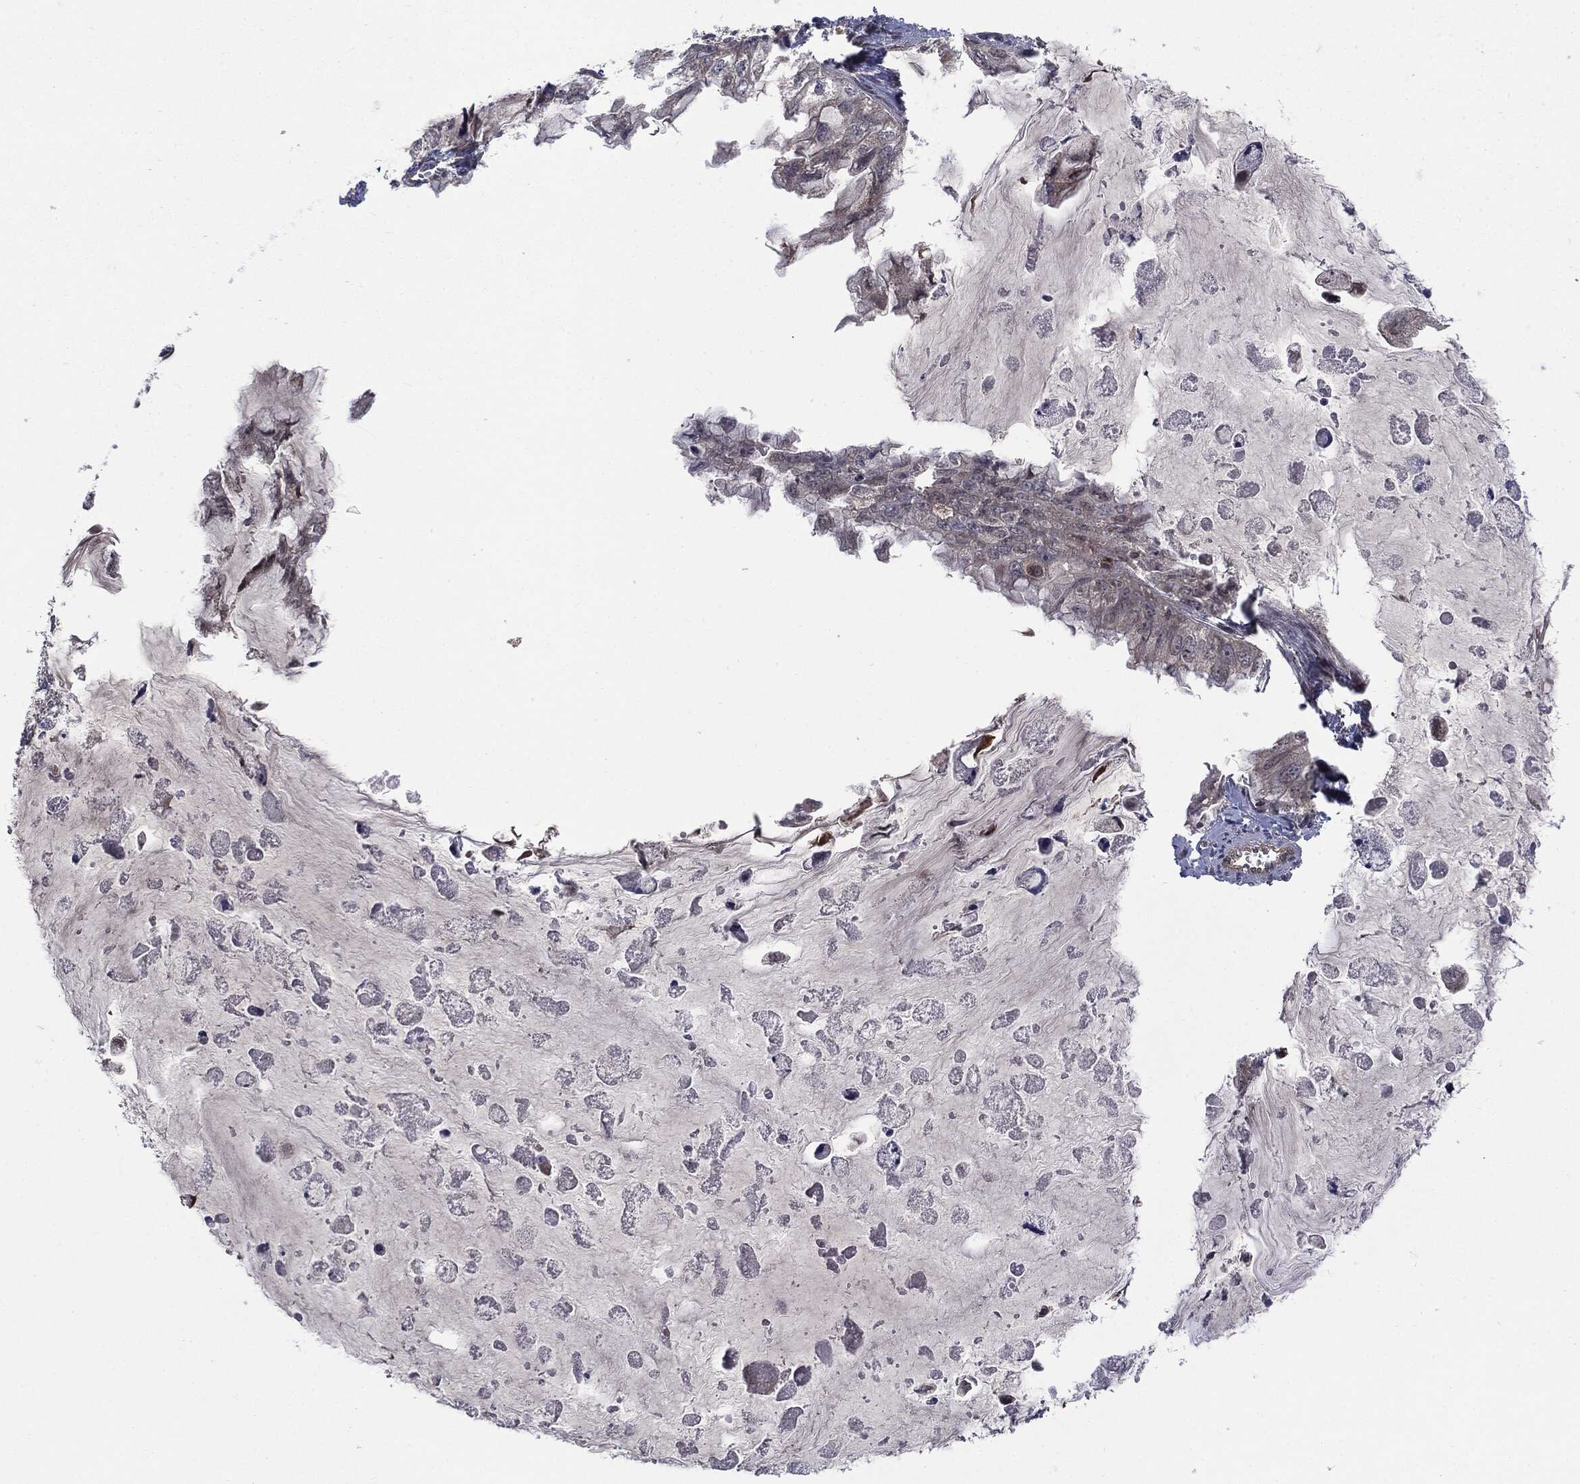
{"staining": {"intensity": "negative", "quantity": "none", "location": "none"}, "tissue": "ovarian cancer", "cell_type": "Tumor cells", "image_type": "cancer", "snomed": [{"axis": "morphology", "description": "Cystadenocarcinoma, mucinous, NOS"}, {"axis": "topography", "description": "Ovary"}], "caption": "Ovarian mucinous cystadenocarcinoma stained for a protein using immunohistochemistry shows no staining tumor cells.", "gene": "PTPA", "patient": {"sex": "female", "age": 72}}